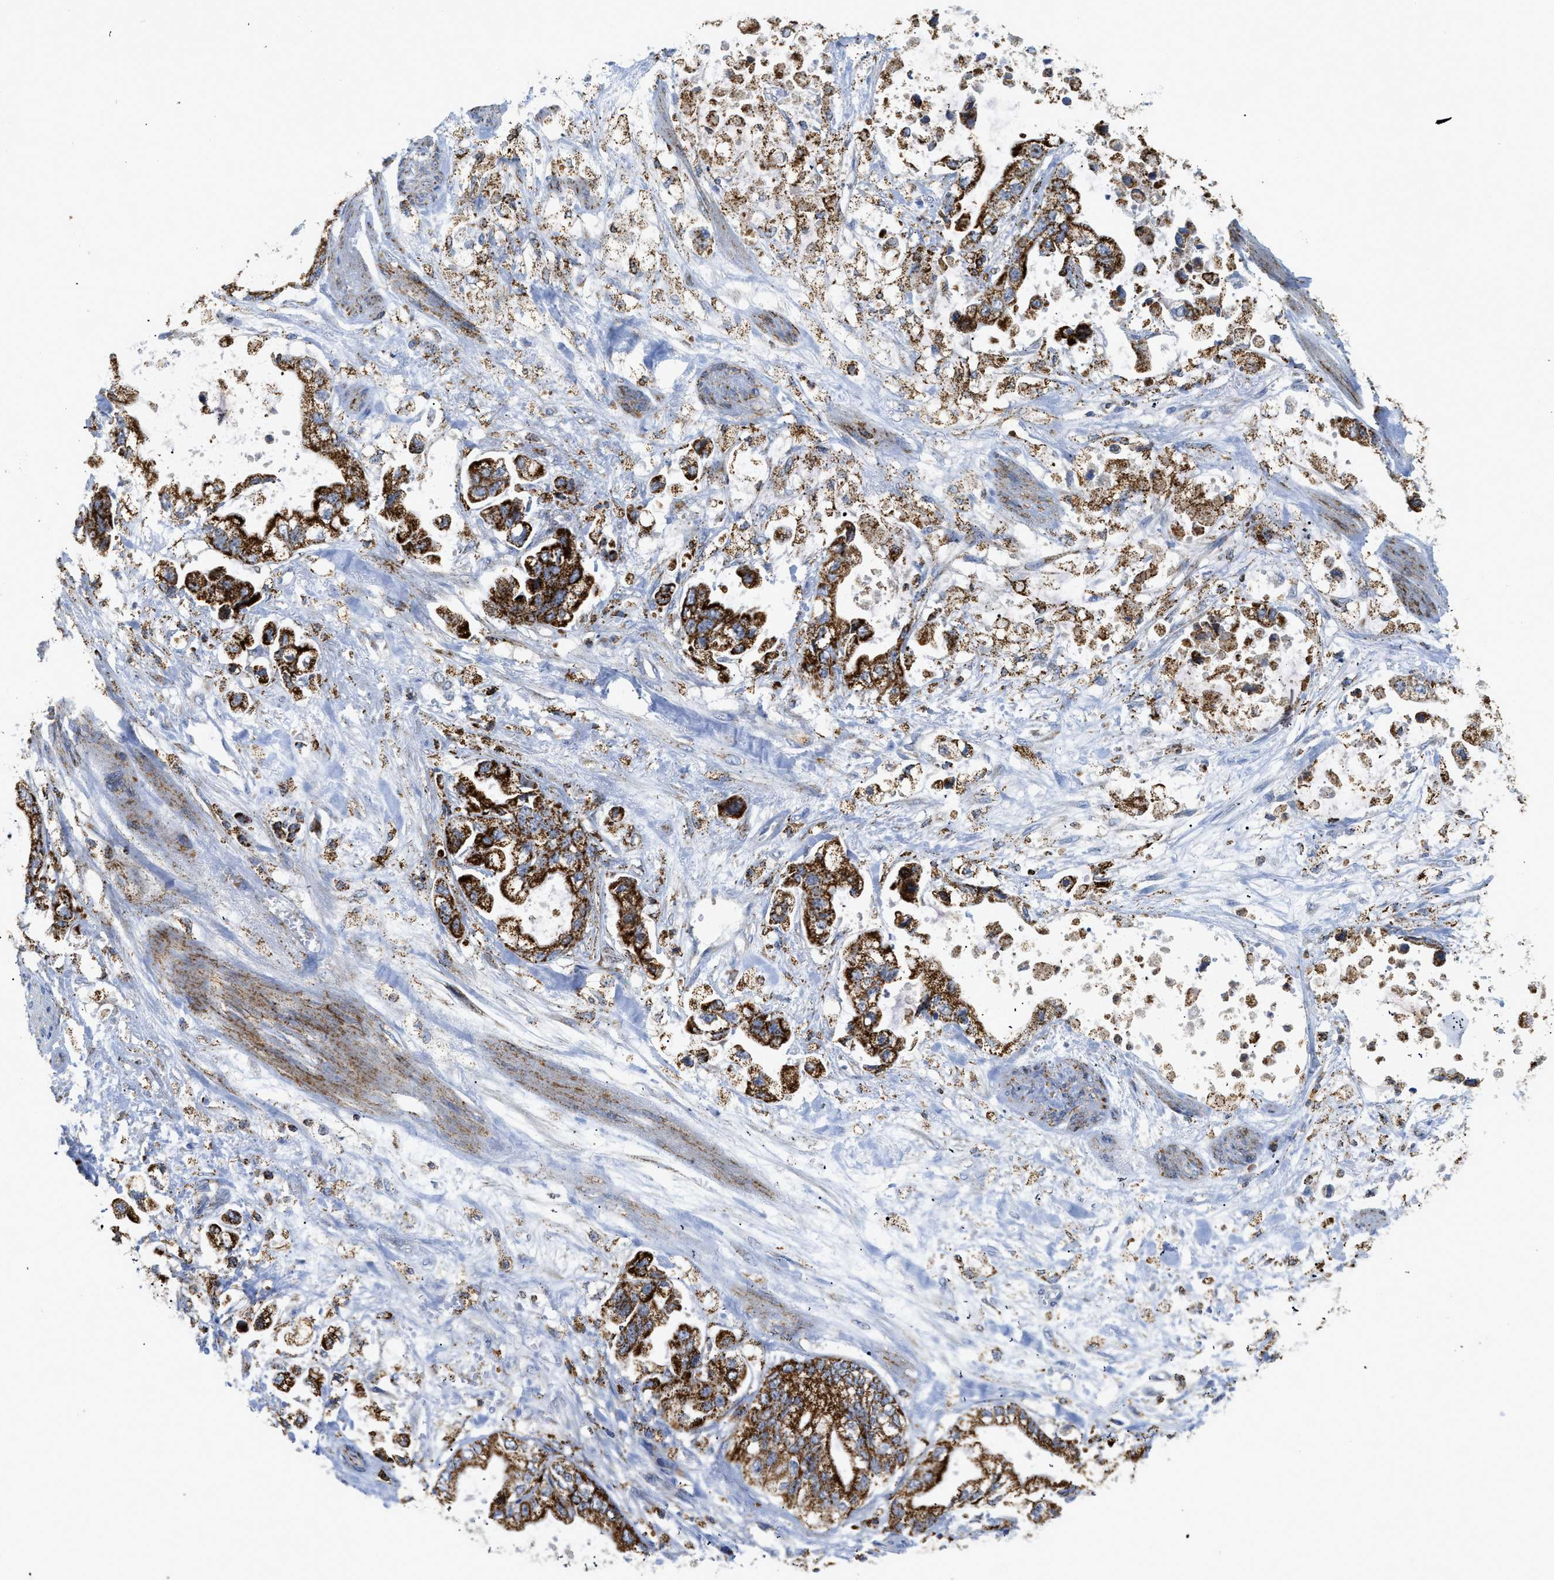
{"staining": {"intensity": "strong", "quantity": ">75%", "location": "cytoplasmic/membranous"}, "tissue": "stomach cancer", "cell_type": "Tumor cells", "image_type": "cancer", "snomed": [{"axis": "morphology", "description": "Normal tissue, NOS"}, {"axis": "morphology", "description": "Adenocarcinoma, NOS"}, {"axis": "topography", "description": "Stomach"}], "caption": "An IHC photomicrograph of neoplastic tissue is shown. Protein staining in brown shows strong cytoplasmic/membranous positivity in stomach cancer (adenocarcinoma) within tumor cells.", "gene": "SQOR", "patient": {"sex": "male", "age": 62}}